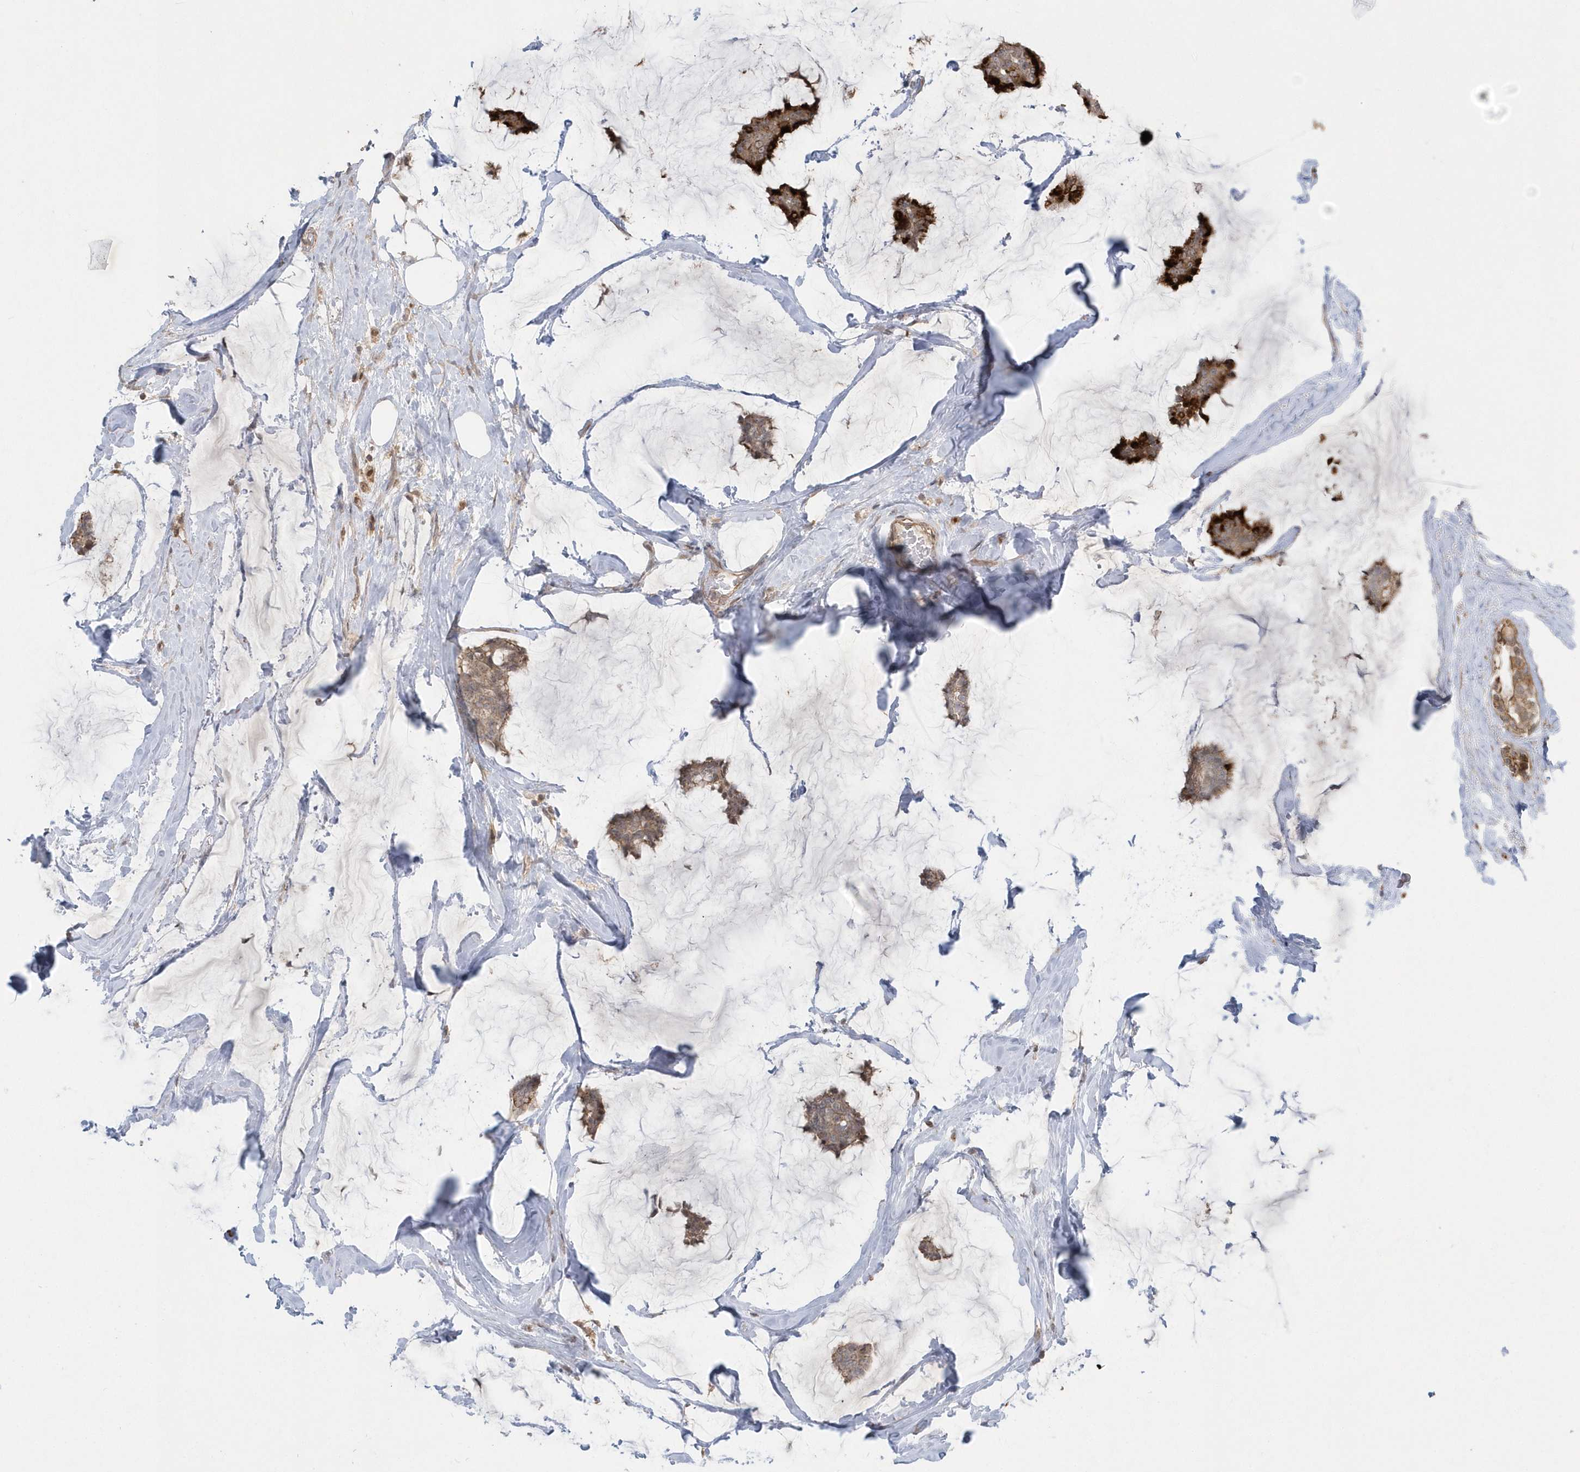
{"staining": {"intensity": "moderate", "quantity": ">75%", "location": "cytoplasmic/membranous"}, "tissue": "breast cancer", "cell_type": "Tumor cells", "image_type": "cancer", "snomed": [{"axis": "morphology", "description": "Duct carcinoma"}, {"axis": "topography", "description": "Breast"}], "caption": "Breast cancer (invasive ductal carcinoma) tissue demonstrates moderate cytoplasmic/membranous expression in about >75% of tumor cells", "gene": "ARMC8", "patient": {"sex": "female", "age": 93}}